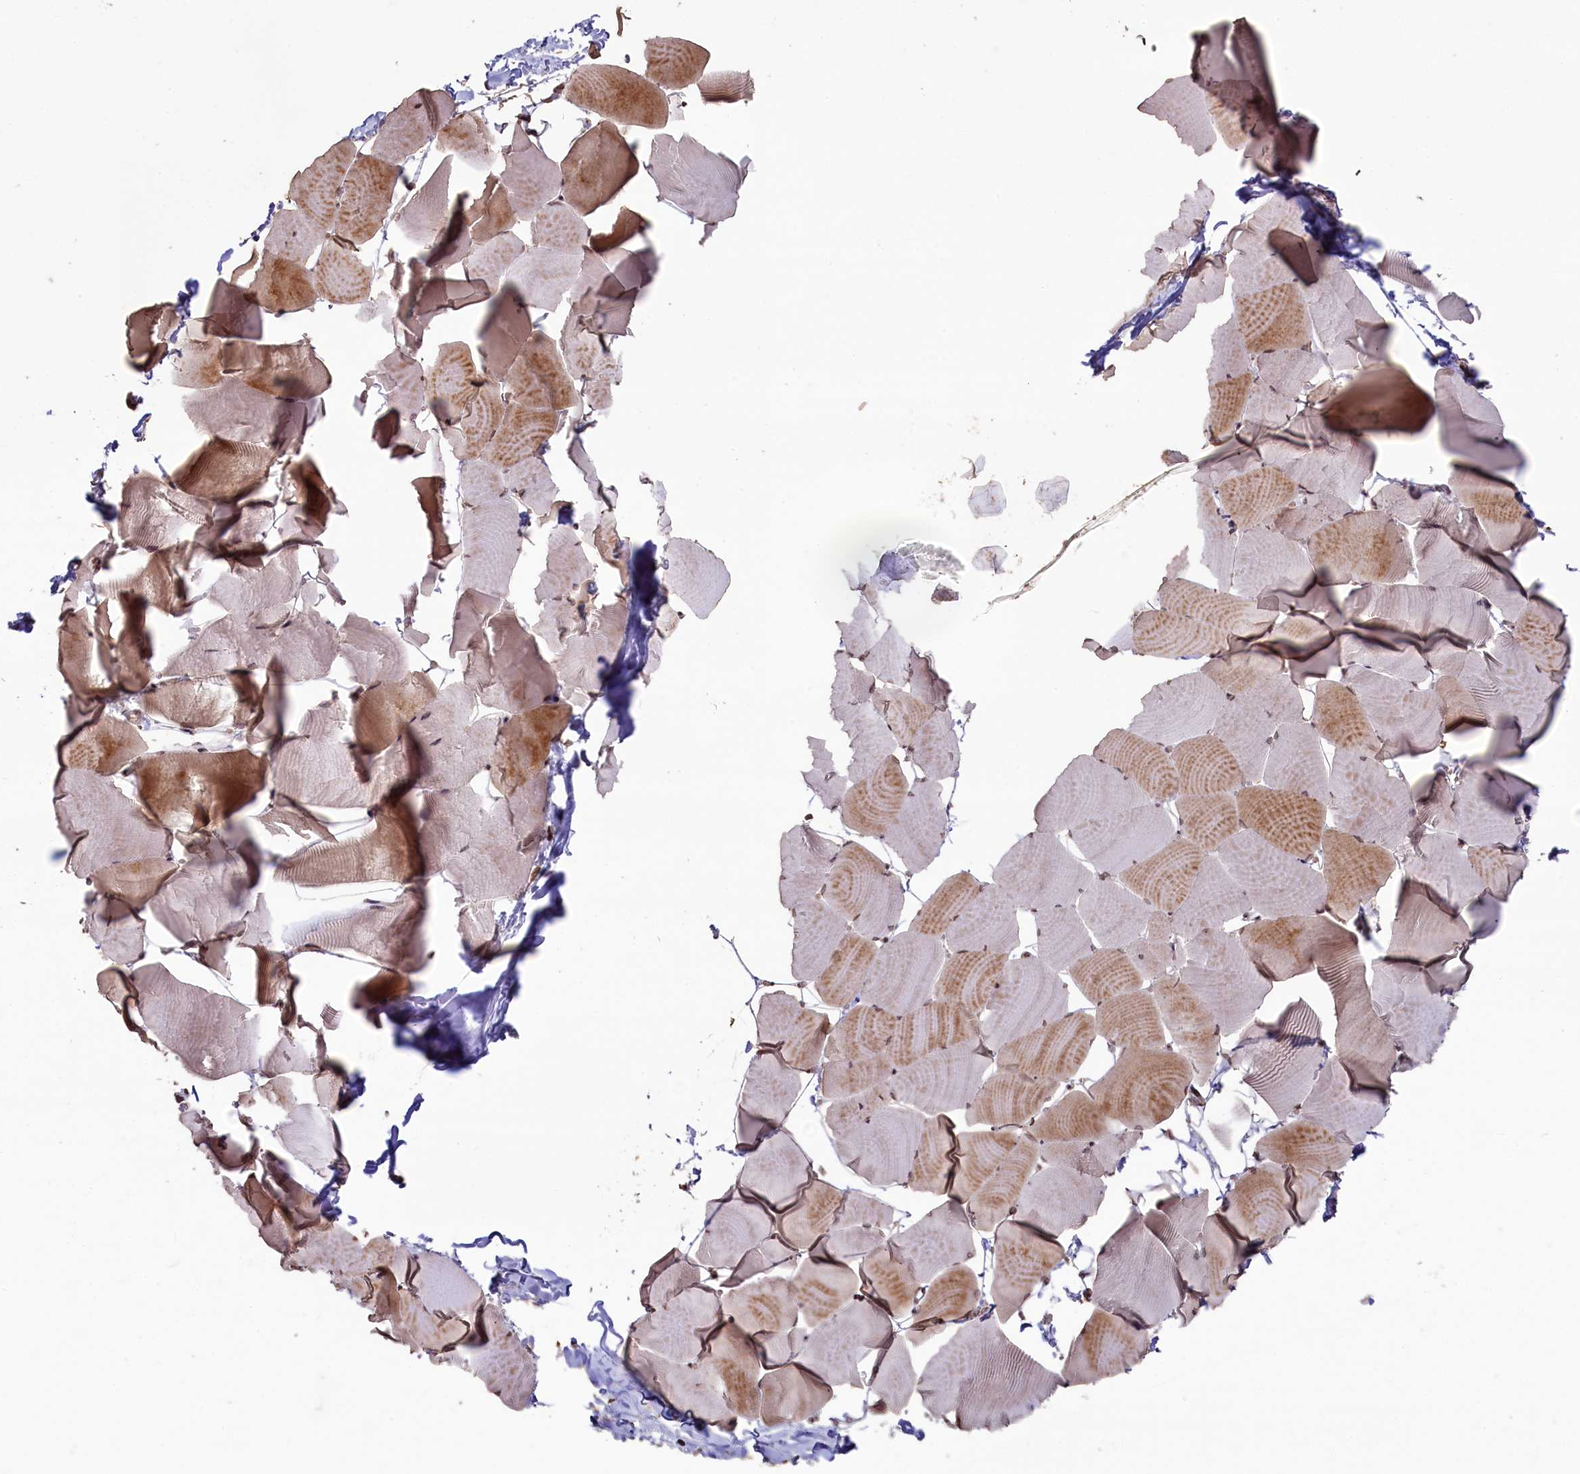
{"staining": {"intensity": "moderate", "quantity": ">75%", "location": "cytoplasmic/membranous,nuclear"}, "tissue": "skeletal muscle", "cell_type": "Myocytes", "image_type": "normal", "snomed": [{"axis": "morphology", "description": "Normal tissue, NOS"}, {"axis": "topography", "description": "Skeletal muscle"}], "caption": "Normal skeletal muscle displays moderate cytoplasmic/membranous,nuclear expression in about >75% of myocytes, visualized by immunohistochemistry.", "gene": "SLC38A7", "patient": {"sex": "male", "age": 25}}